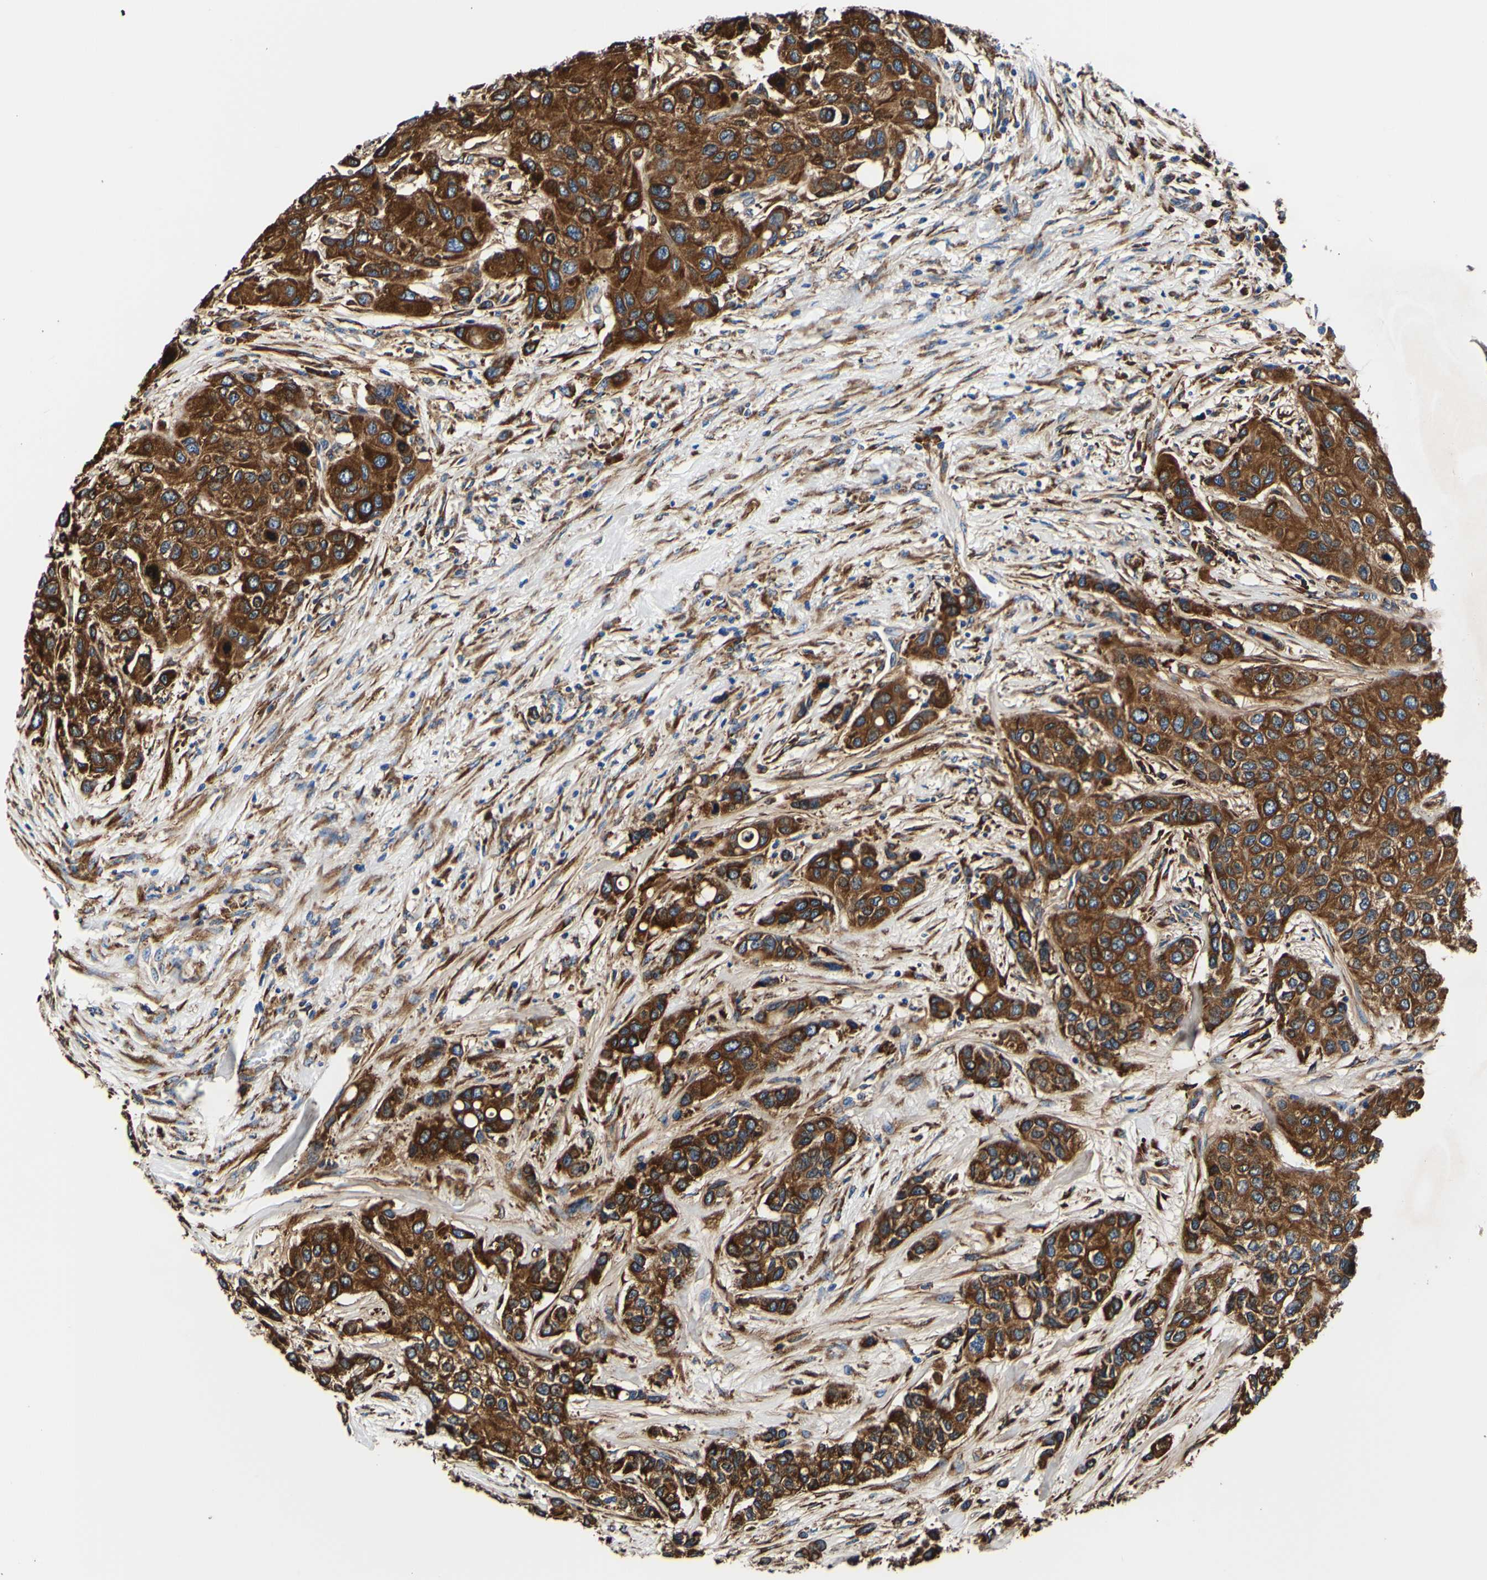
{"staining": {"intensity": "strong", "quantity": ">75%", "location": "cytoplasmic/membranous"}, "tissue": "urothelial cancer", "cell_type": "Tumor cells", "image_type": "cancer", "snomed": [{"axis": "morphology", "description": "Urothelial carcinoma, High grade"}, {"axis": "topography", "description": "Urinary bladder"}], "caption": "This image displays urothelial cancer stained with IHC to label a protein in brown. The cytoplasmic/membranous of tumor cells show strong positivity for the protein. Nuclei are counter-stained blue.", "gene": "P4HB", "patient": {"sex": "female", "age": 56}}